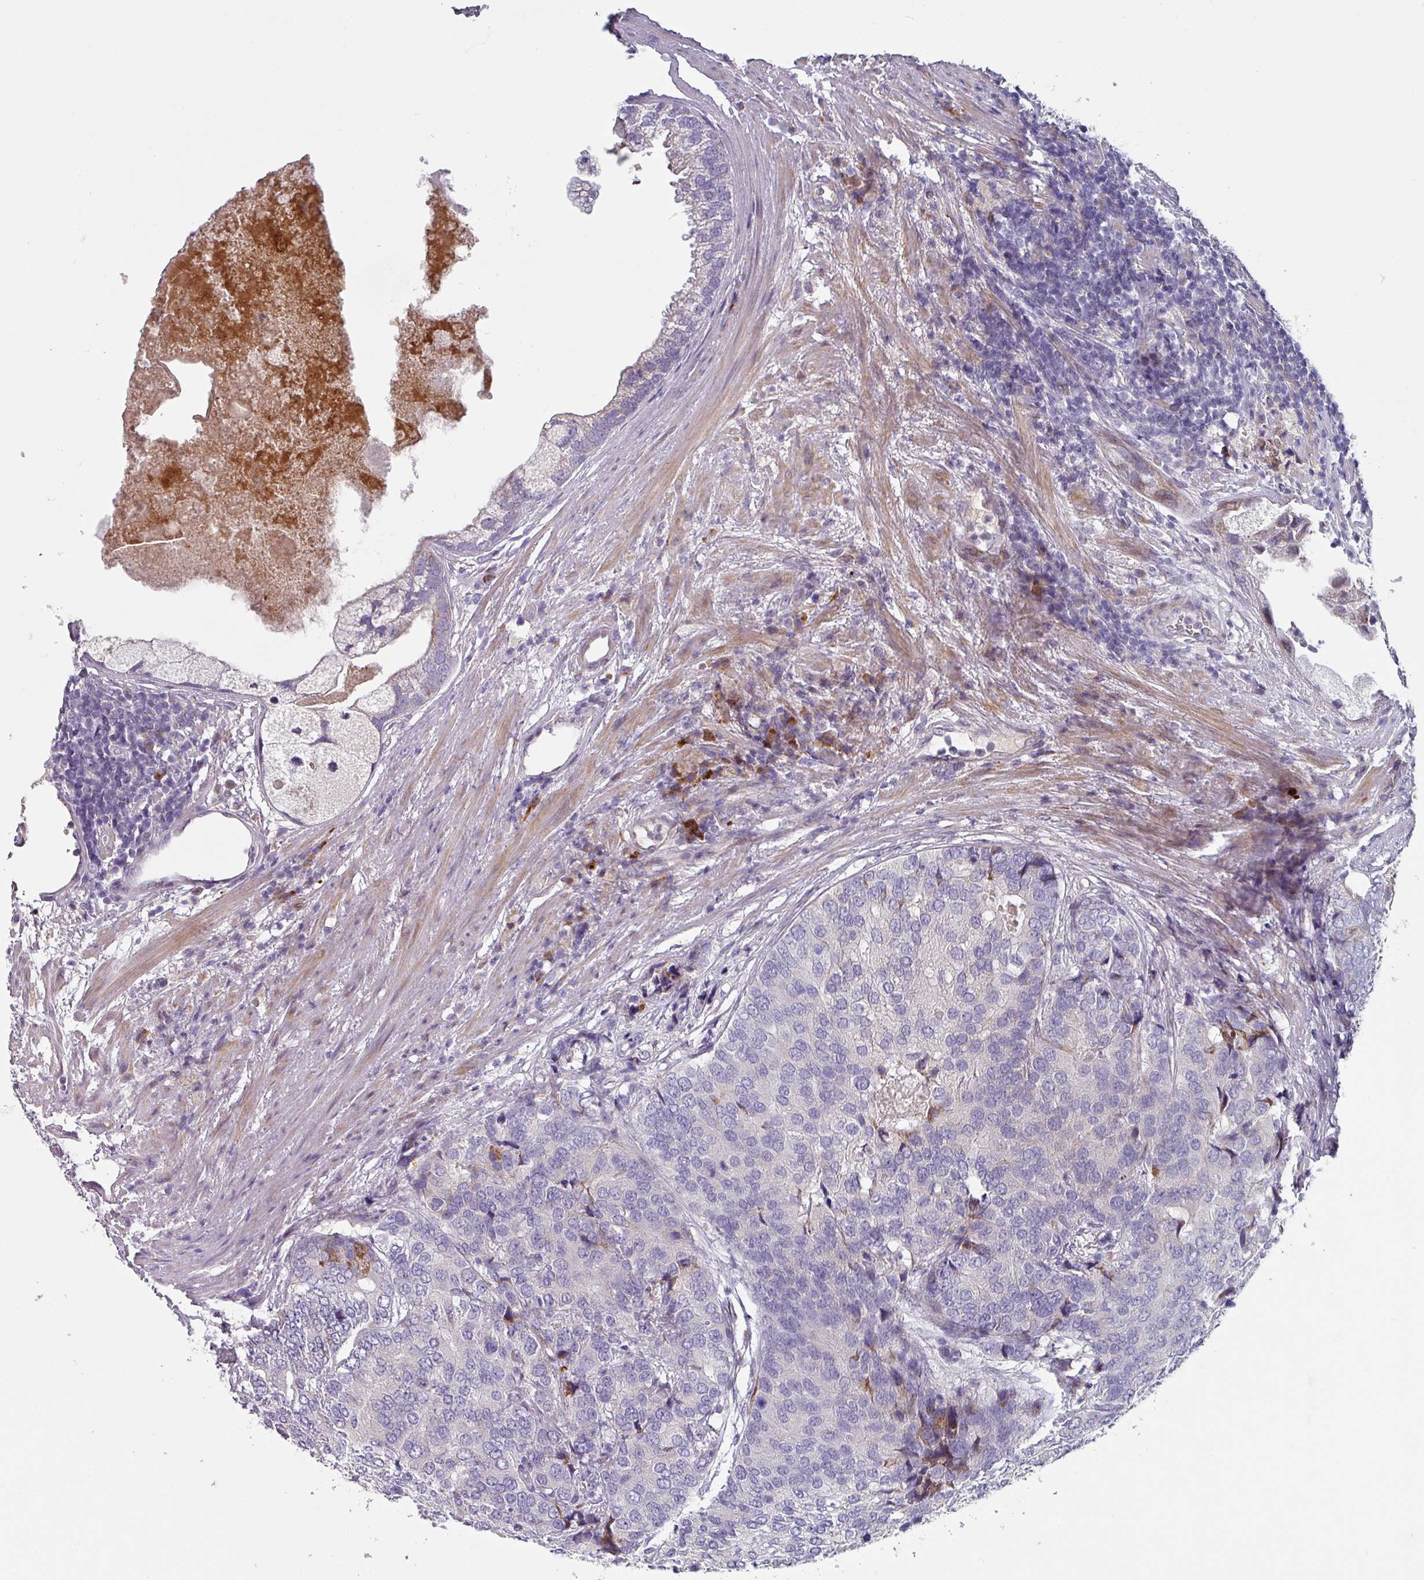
{"staining": {"intensity": "negative", "quantity": "none", "location": "none"}, "tissue": "prostate cancer", "cell_type": "Tumor cells", "image_type": "cancer", "snomed": [{"axis": "morphology", "description": "Adenocarcinoma, High grade"}, {"axis": "topography", "description": "Prostate"}], "caption": "Prostate cancer (adenocarcinoma (high-grade)) stained for a protein using immunohistochemistry demonstrates no staining tumor cells.", "gene": "KLHL3", "patient": {"sex": "male", "age": 62}}